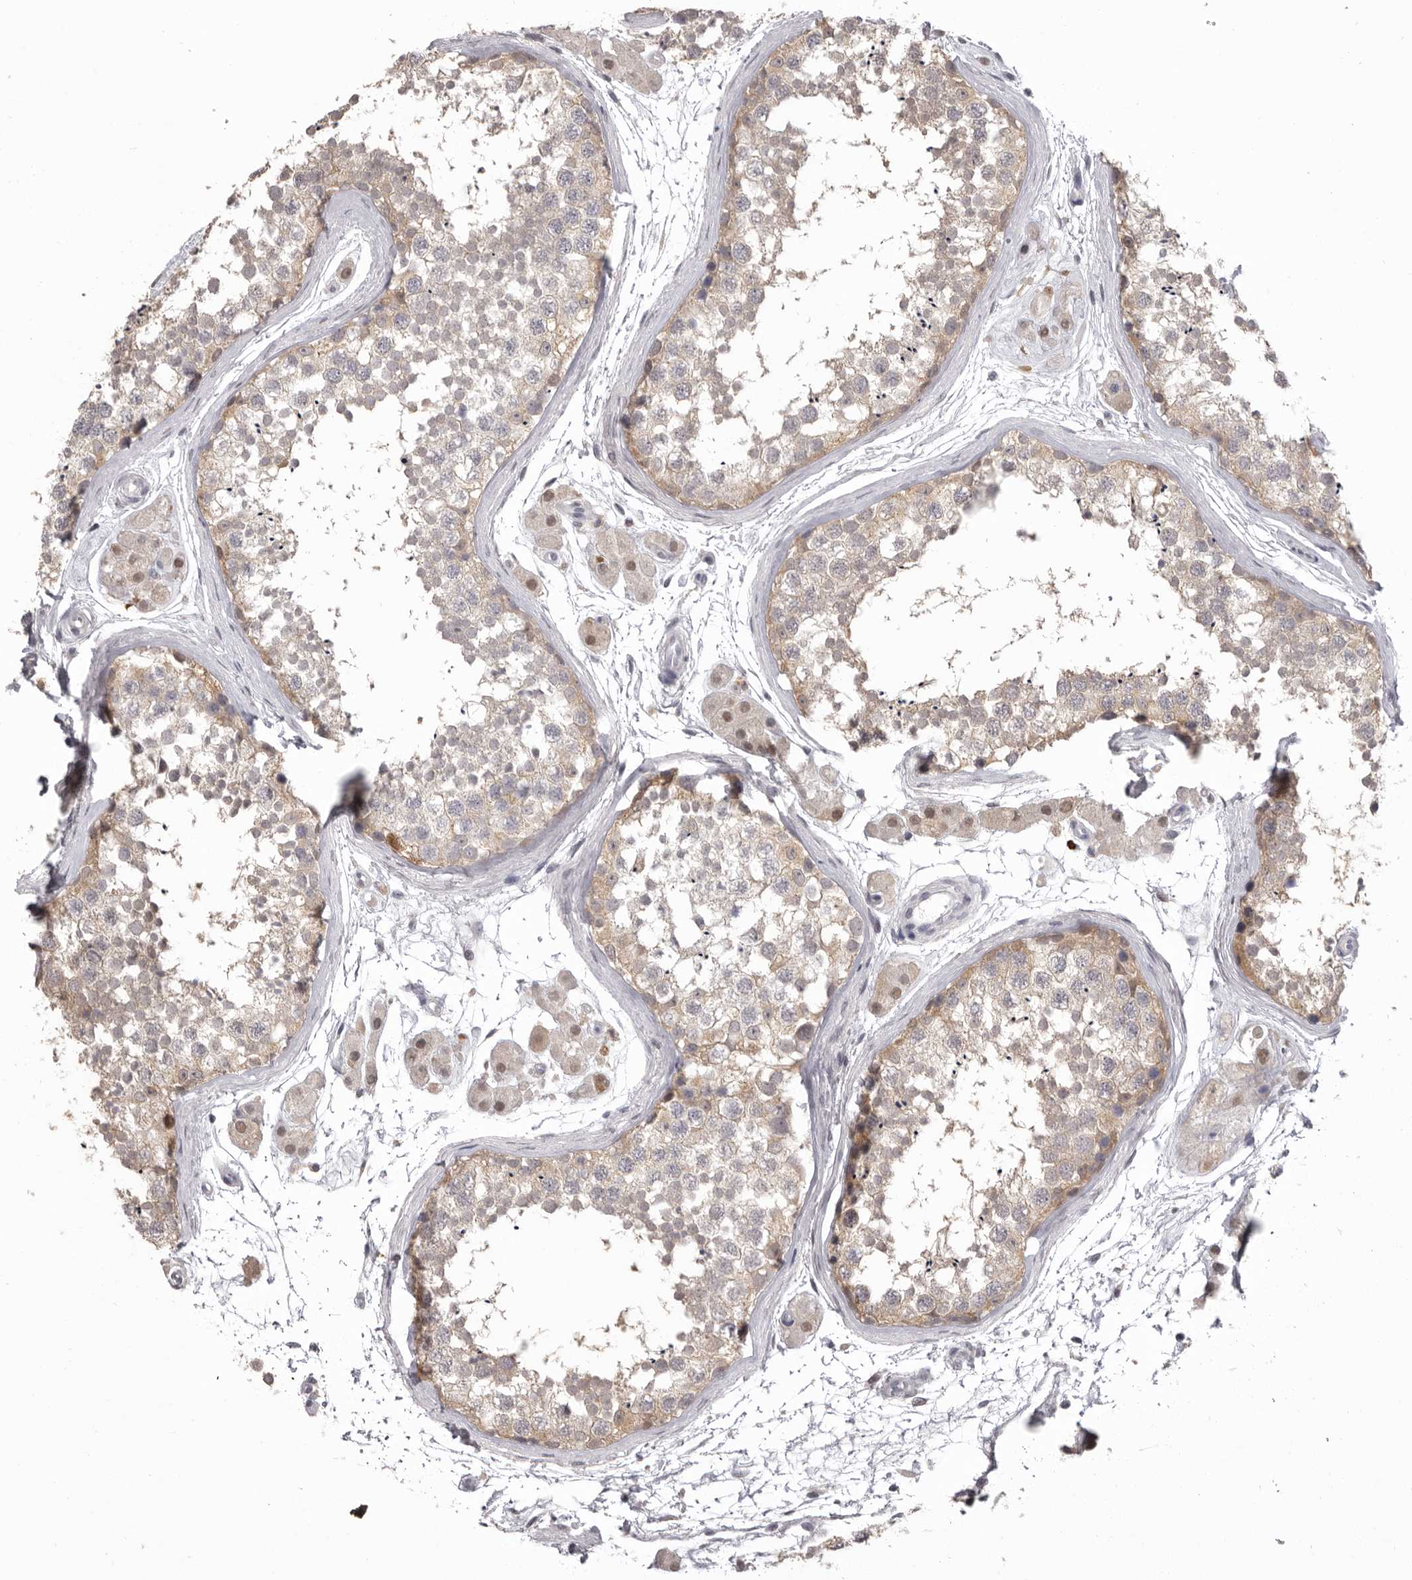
{"staining": {"intensity": "weak", "quantity": ">75%", "location": "cytoplasmic/membranous"}, "tissue": "testis", "cell_type": "Cells in seminiferous ducts", "image_type": "normal", "snomed": [{"axis": "morphology", "description": "Normal tissue, NOS"}, {"axis": "topography", "description": "Testis"}], "caption": "This micrograph reveals IHC staining of normal human testis, with low weak cytoplasmic/membranous staining in approximately >75% of cells in seminiferous ducts.", "gene": "MDH1", "patient": {"sex": "male", "age": 56}}